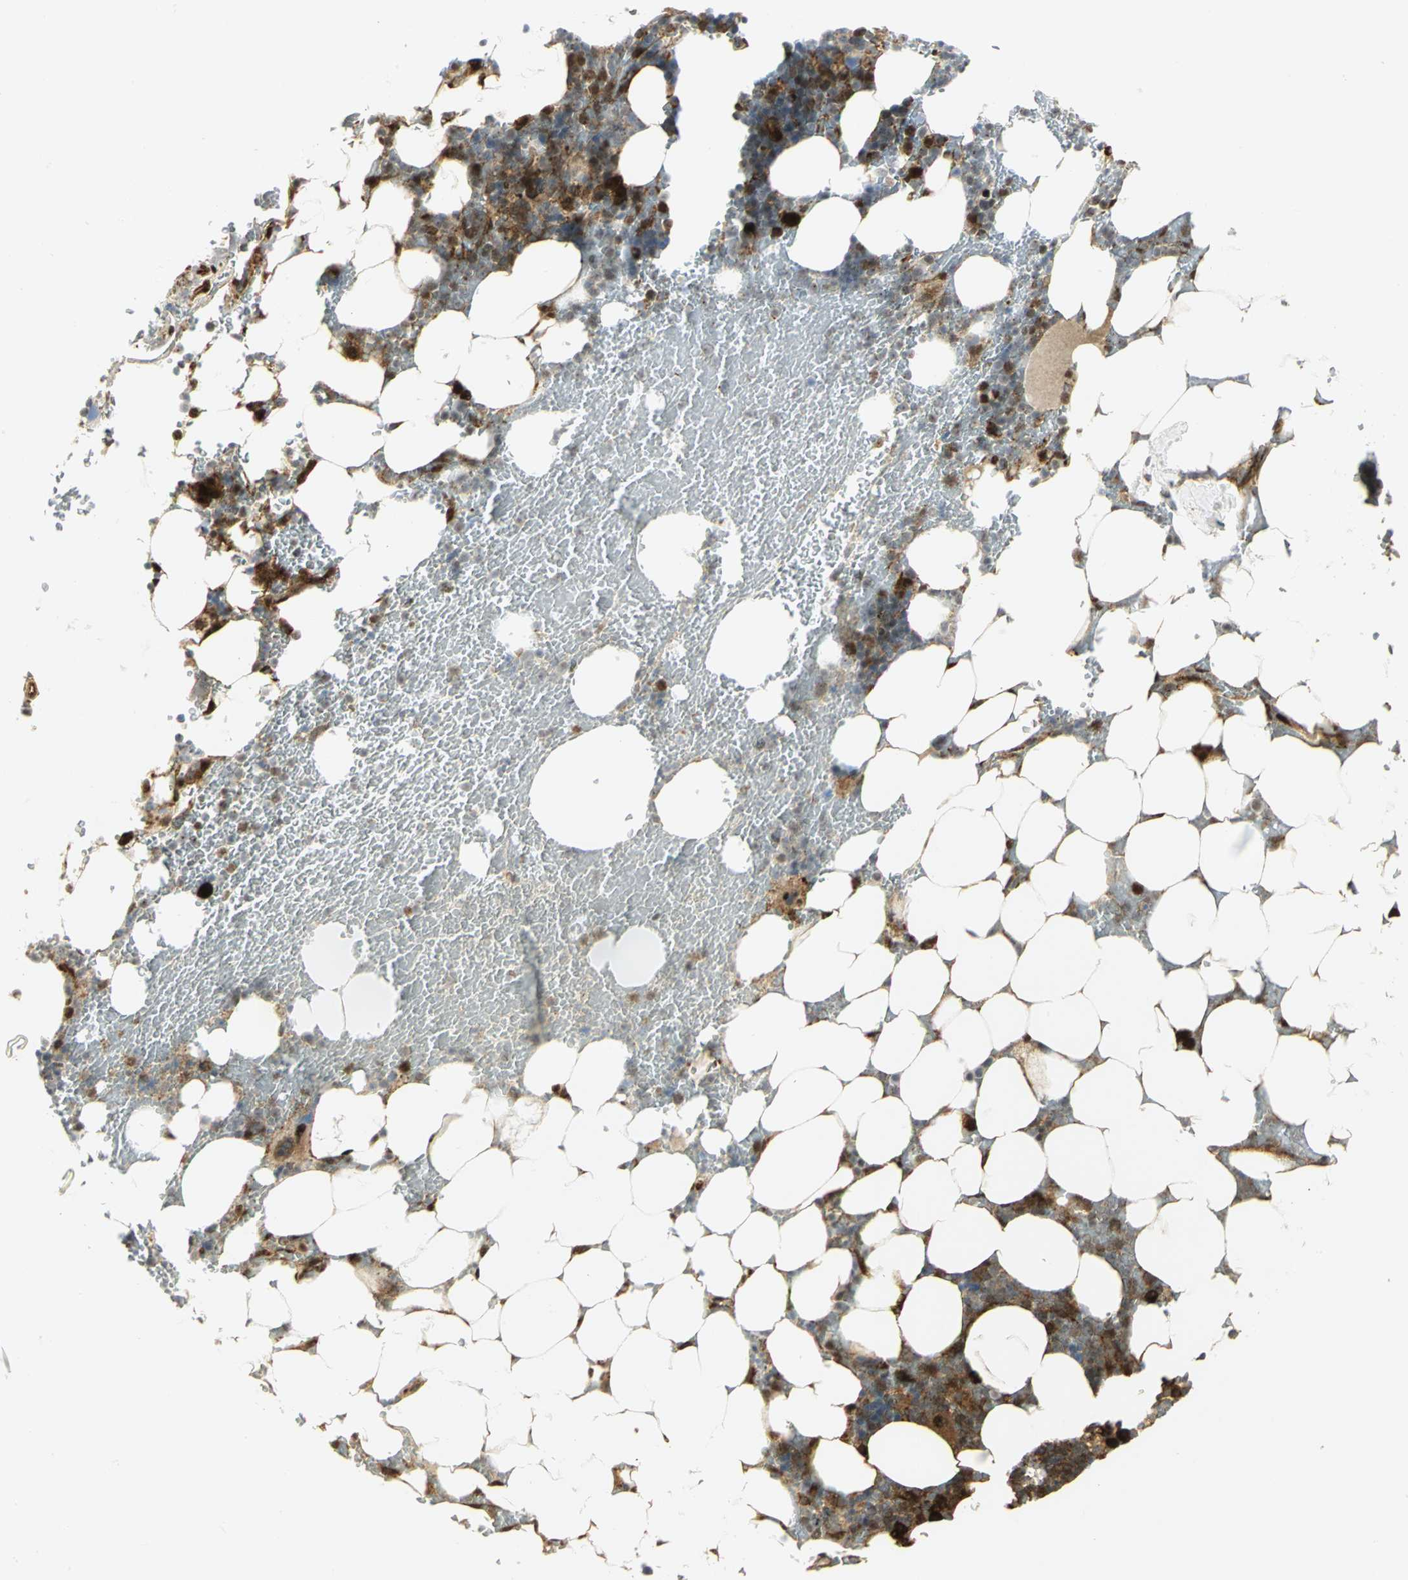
{"staining": {"intensity": "strong", "quantity": "<25%", "location": "cytoplasmic/membranous,nuclear"}, "tissue": "bone marrow", "cell_type": "Hematopoietic cells", "image_type": "normal", "snomed": [{"axis": "morphology", "description": "Normal tissue, NOS"}, {"axis": "topography", "description": "Bone marrow"}], "caption": "An image showing strong cytoplasmic/membranous,nuclear positivity in about <25% of hematopoietic cells in benign bone marrow, as visualized by brown immunohistochemical staining.", "gene": "EEA1", "patient": {"sex": "female", "age": 73}}